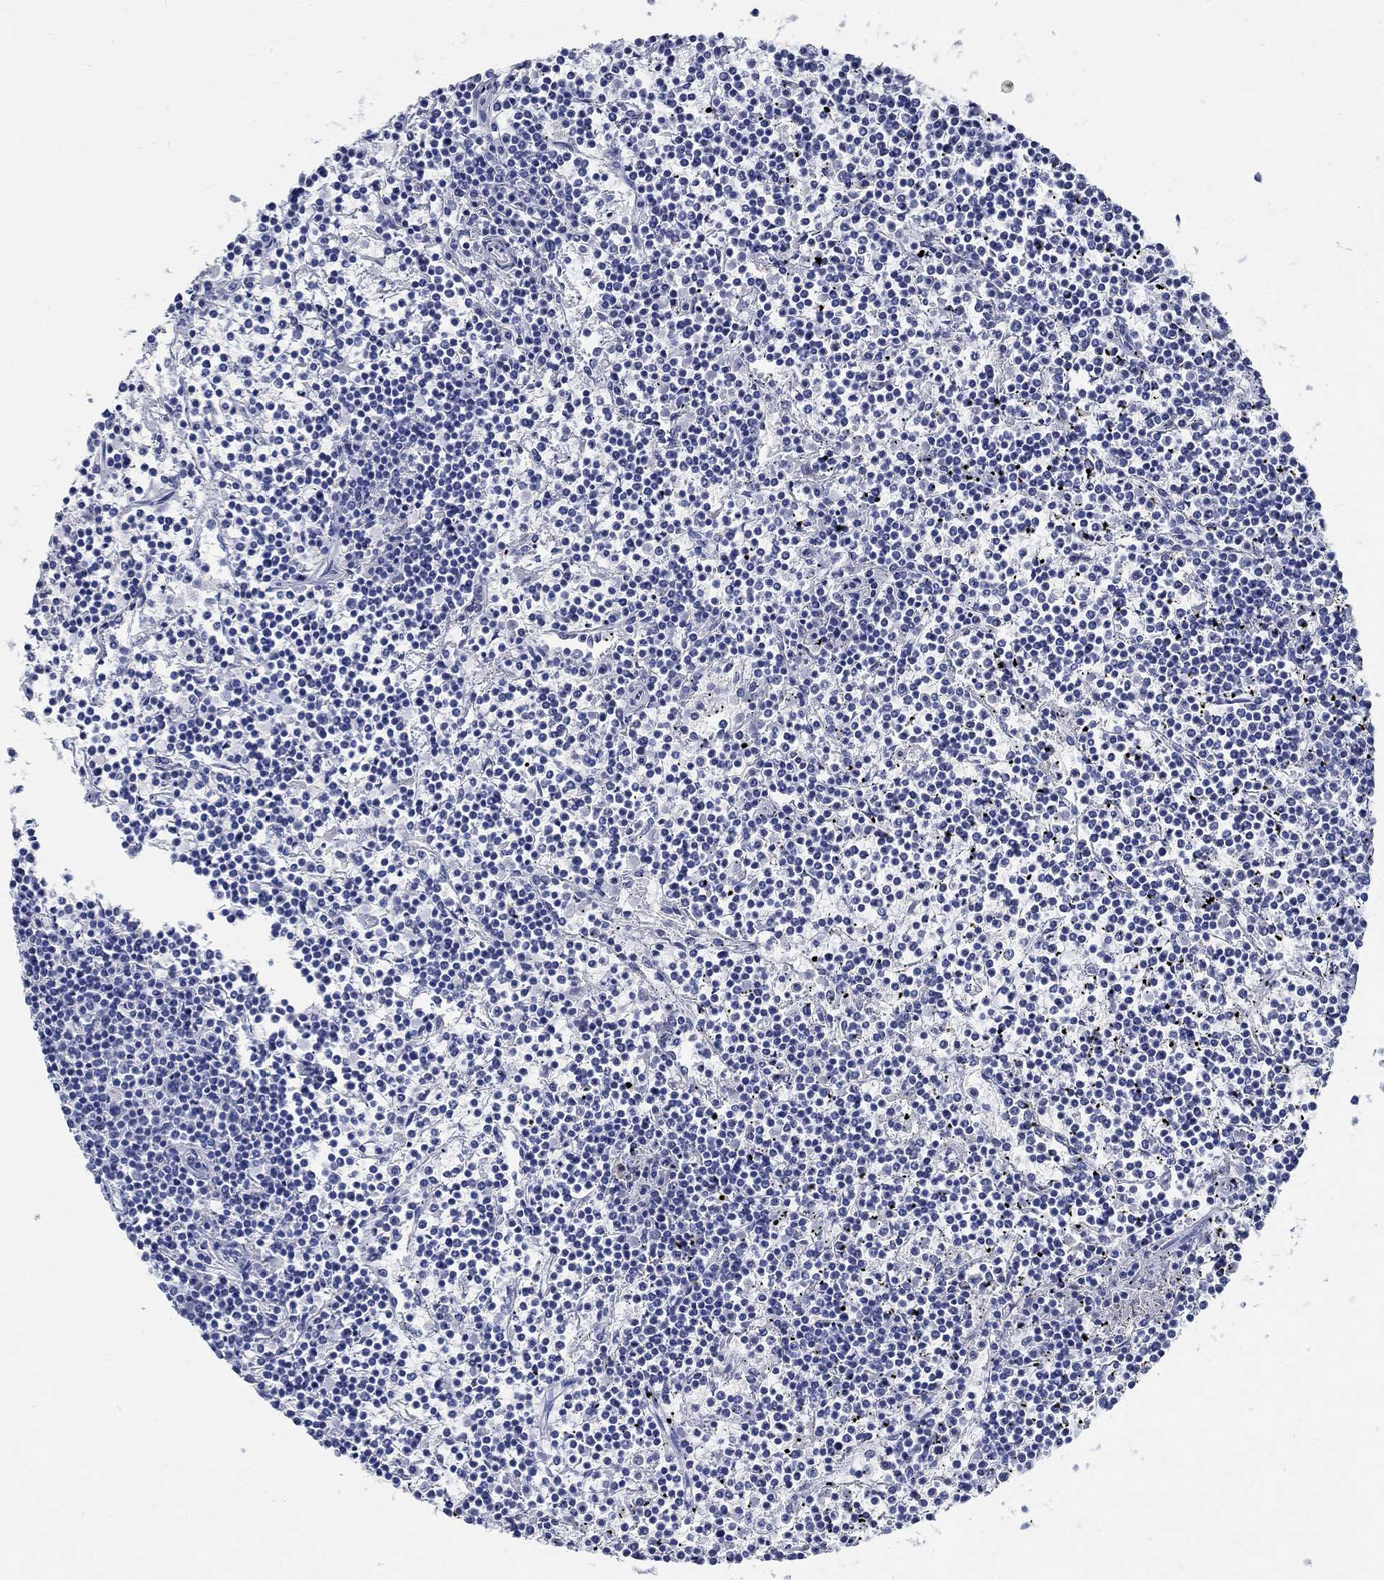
{"staining": {"intensity": "negative", "quantity": "none", "location": "none"}, "tissue": "lymphoma", "cell_type": "Tumor cells", "image_type": "cancer", "snomed": [{"axis": "morphology", "description": "Malignant lymphoma, non-Hodgkin's type, Low grade"}, {"axis": "topography", "description": "Spleen"}], "caption": "An immunohistochemistry photomicrograph of lymphoma is shown. There is no staining in tumor cells of lymphoma.", "gene": "PRX", "patient": {"sex": "female", "age": 19}}